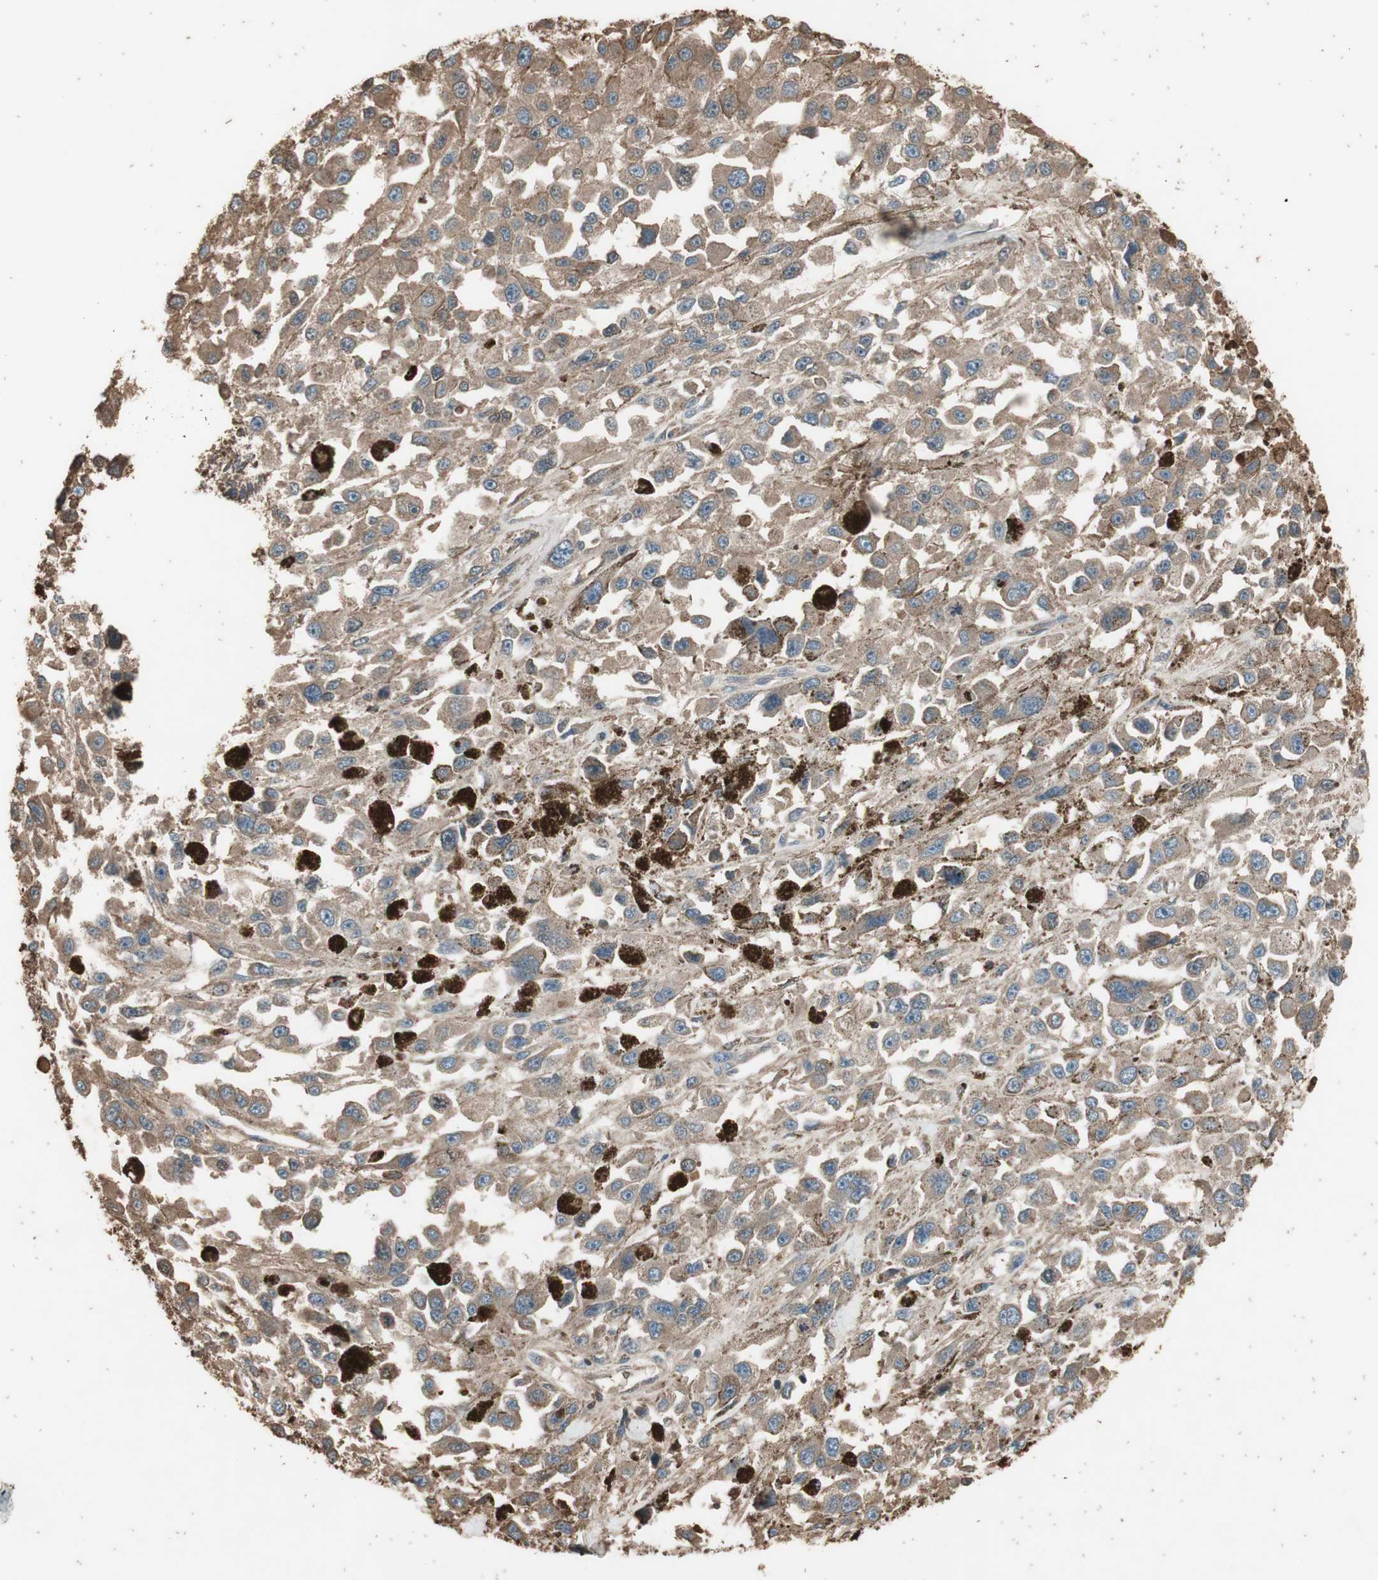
{"staining": {"intensity": "weak", "quantity": ">75%", "location": "cytoplasmic/membranous"}, "tissue": "melanoma", "cell_type": "Tumor cells", "image_type": "cancer", "snomed": [{"axis": "morphology", "description": "Malignant melanoma, Metastatic site"}, {"axis": "topography", "description": "Lymph node"}], "caption": "The micrograph demonstrates a brown stain indicating the presence of a protein in the cytoplasmic/membranous of tumor cells in melanoma.", "gene": "MMP14", "patient": {"sex": "male", "age": 59}}